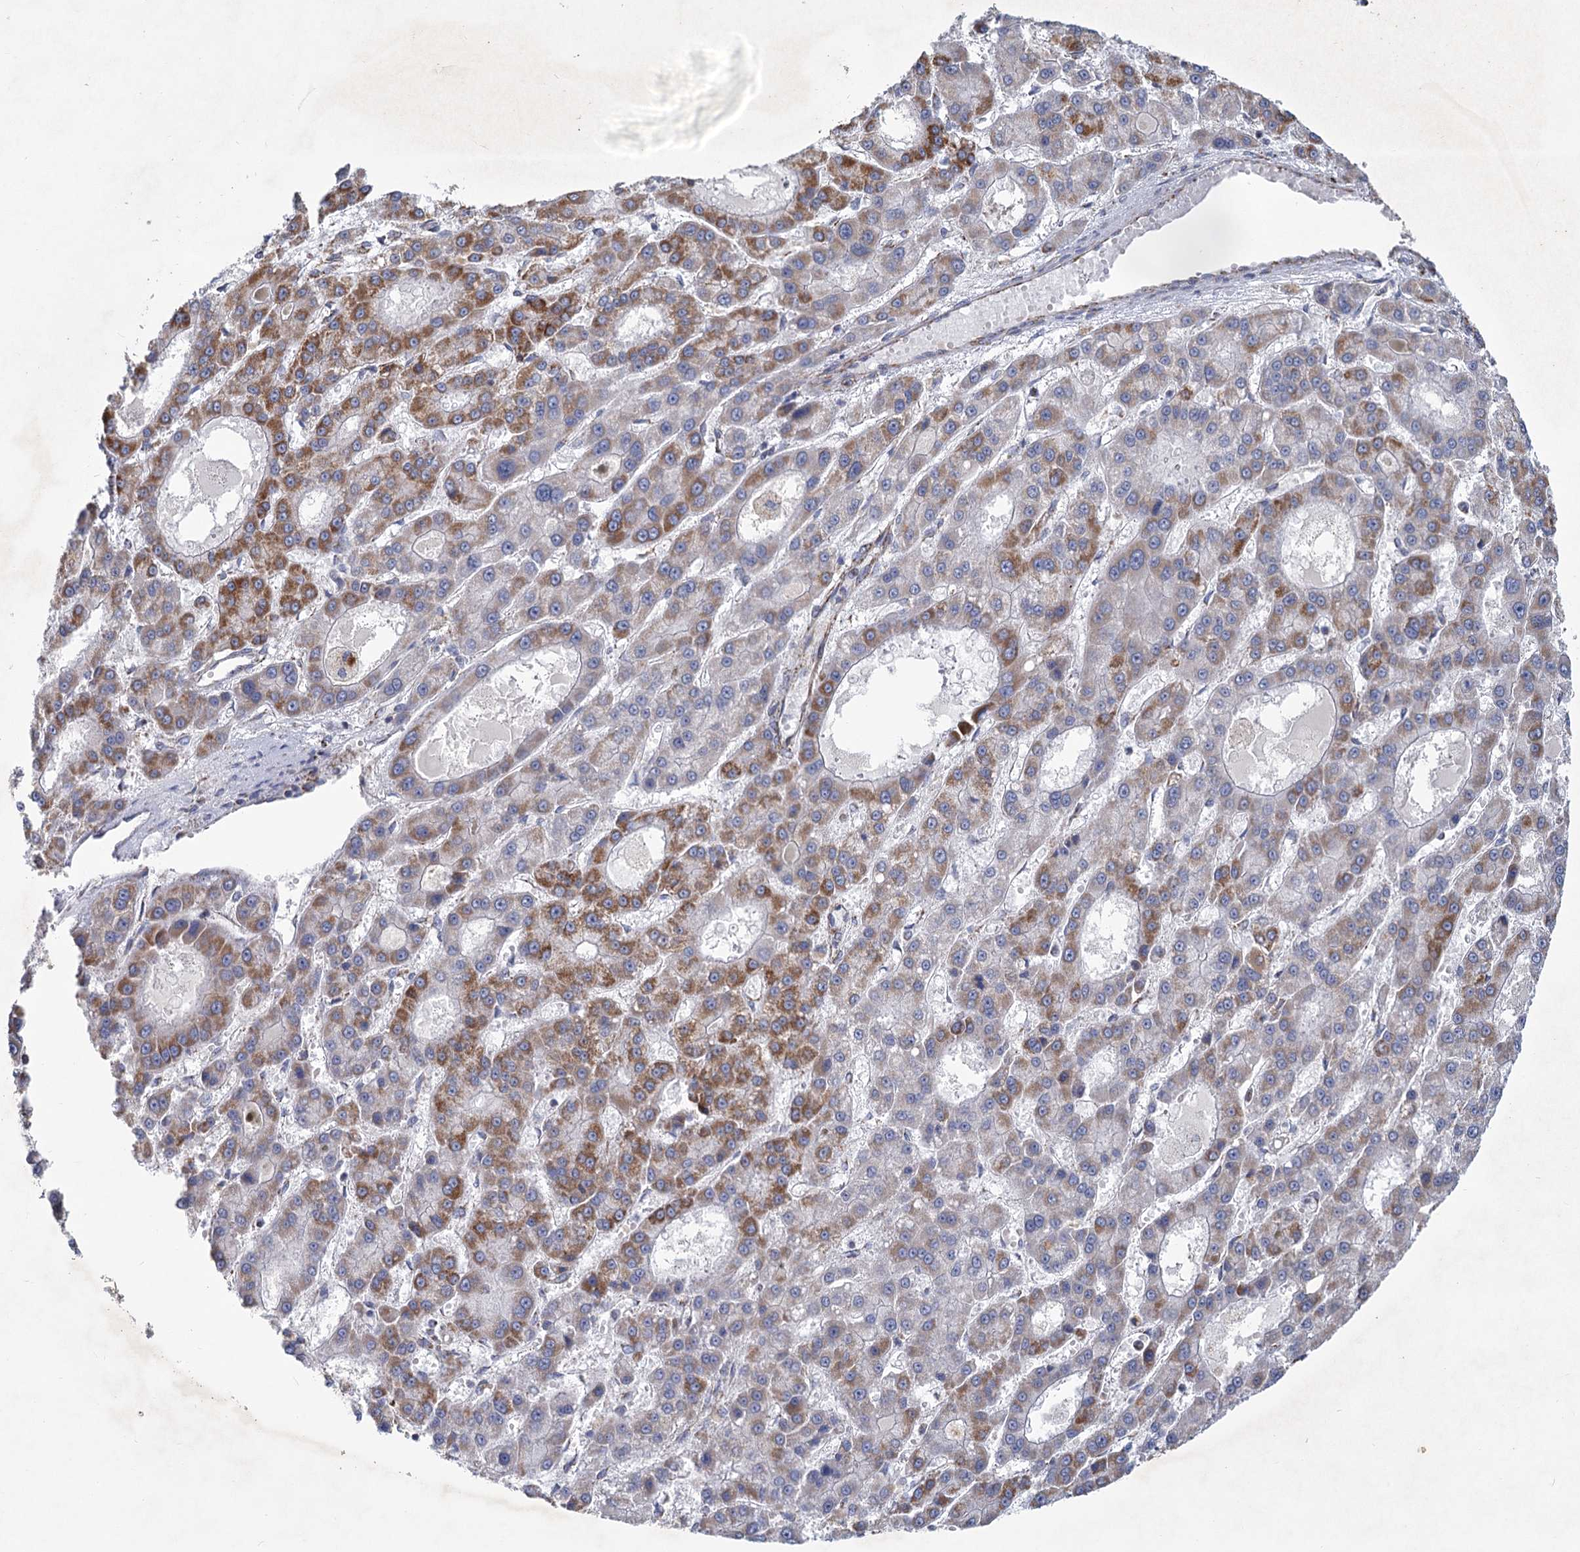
{"staining": {"intensity": "moderate", "quantity": "25%-75%", "location": "cytoplasmic/membranous"}, "tissue": "liver cancer", "cell_type": "Tumor cells", "image_type": "cancer", "snomed": [{"axis": "morphology", "description": "Carcinoma, Hepatocellular, NOS"}, {"axis": "topography", "description": "Liver"}], "caption": "Hepatocellular carcinoma (liver) was stained to show a protein in brown. There is medium levels of moderate cytoplasmic/membranous expression in about 25%-75% of tumor cells.", "gene": "NDUFC2", "patient": {"sex": "male", "age": 70}}